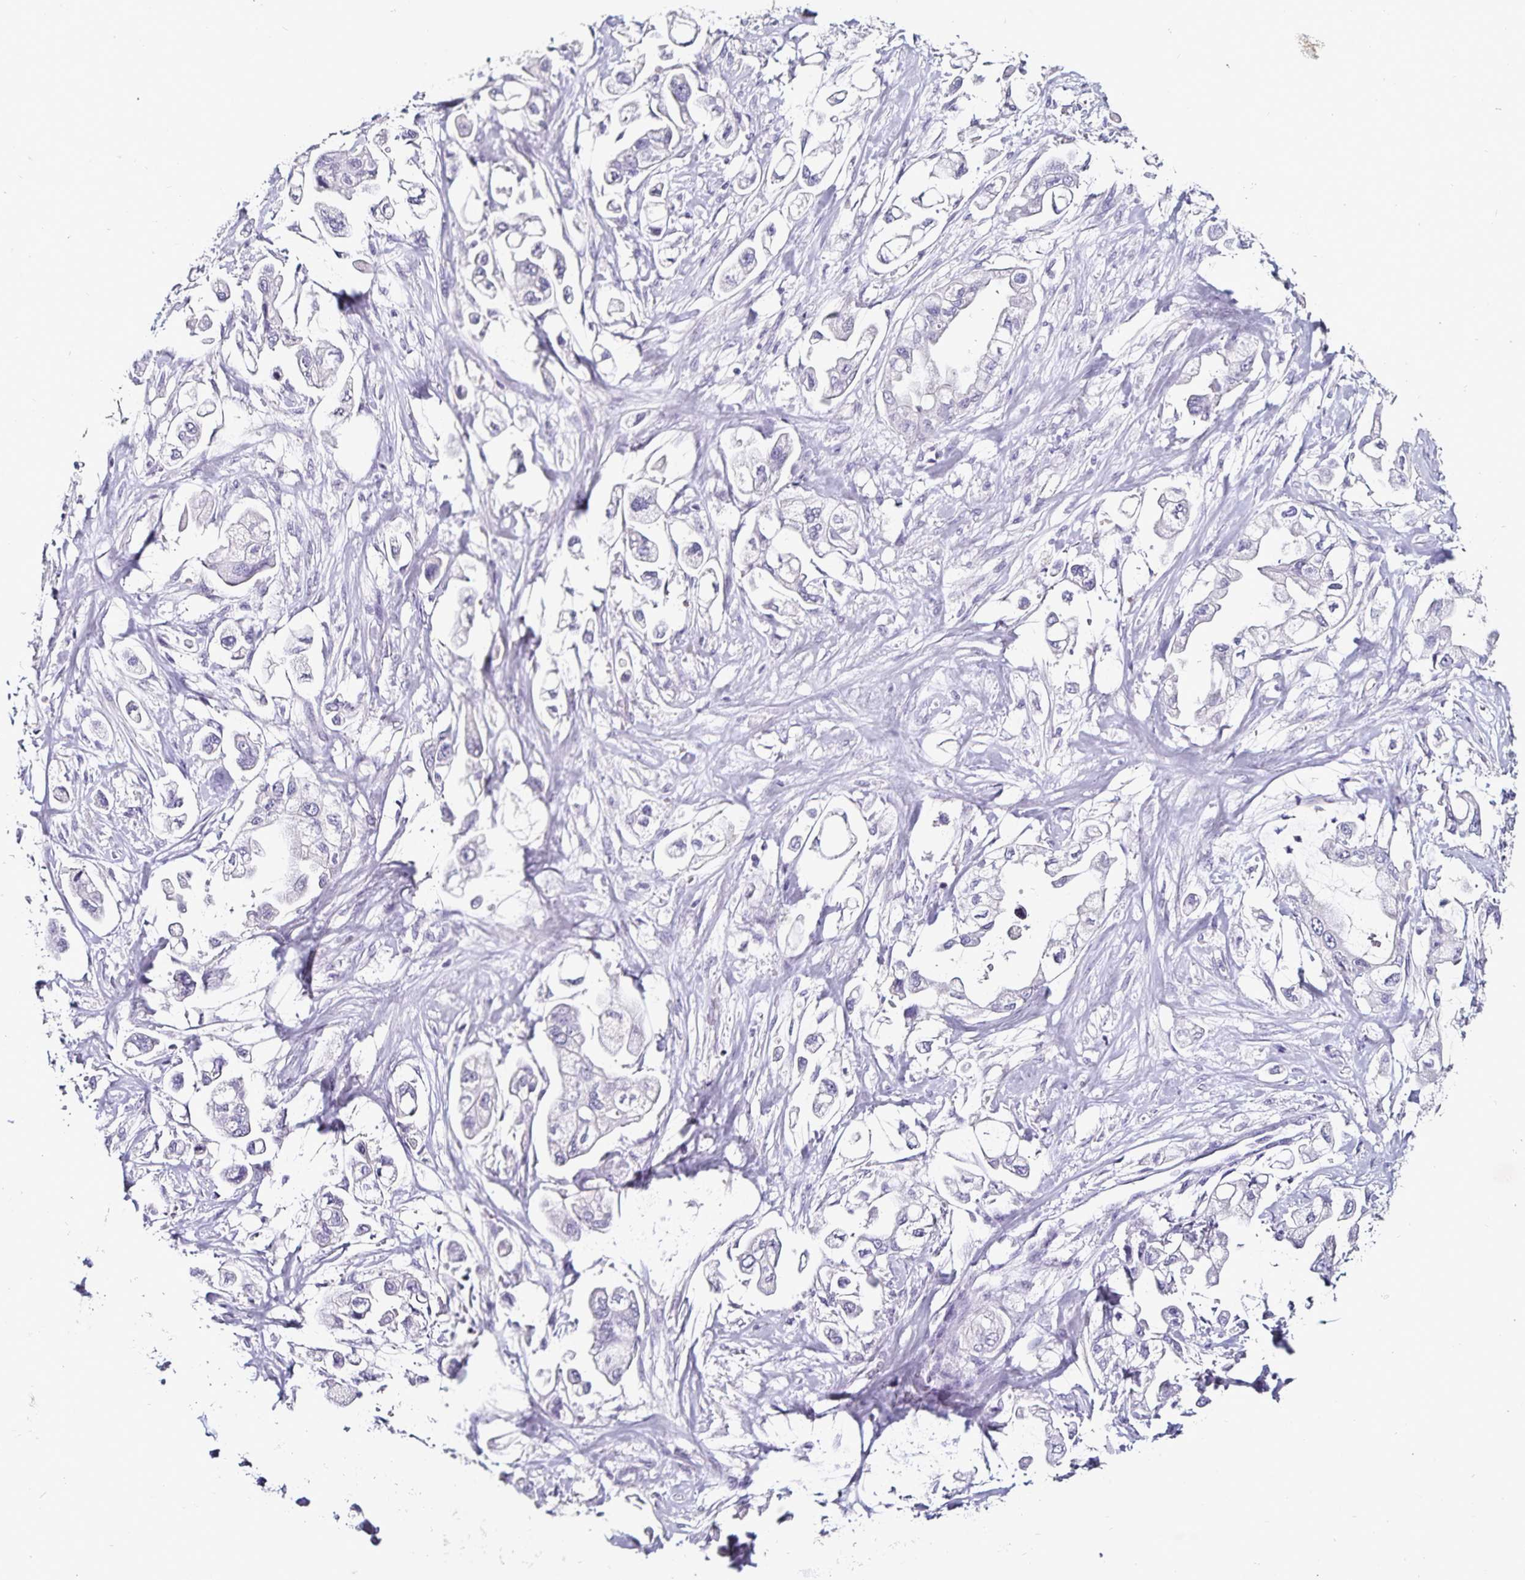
{"staining": {"intensity": "negative", "quantity": "none", "location": "none"}, "tissue": "stomach cancer", "cell_type": "Tumor cells", "image_type": "cancer", "snomed": [{"axis": "morphology", "description": "Adenocarcinoma, NOS"}, {"axis": "topography", "description": "Stomach"}], "caption": "Photomicrograph shows no protein staining in tumor cells of stomach cancer tissue.", "gene": "TSPAN7", "patient": {"sex": "male", "age": 62}}